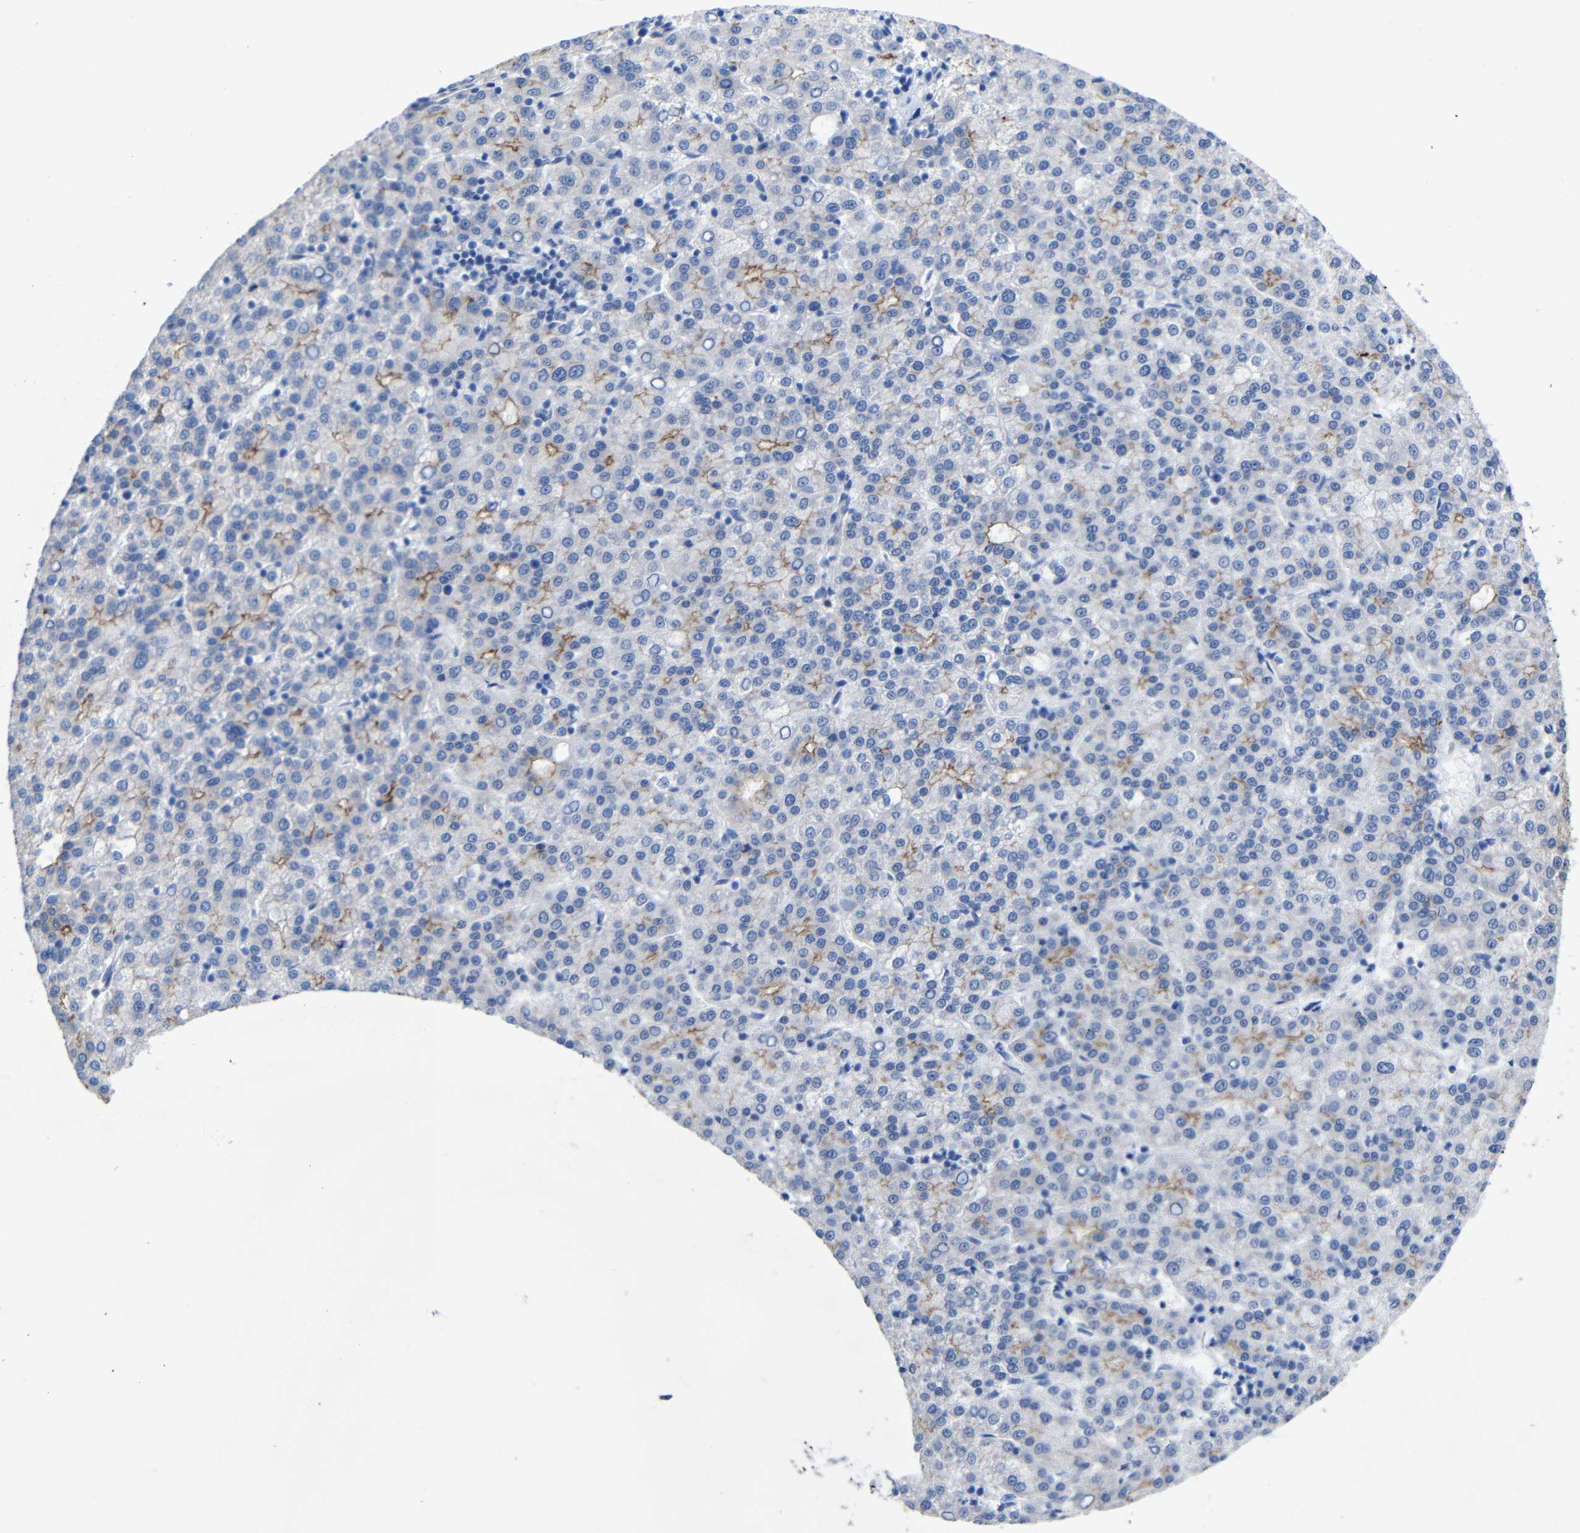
{"staining": {"intensity": "moderate", "quantity": "<25%", "location": "cytoplasmic/membranous"}, "tissue": "liver cancer", "cell_type": "Tumor cells", "image_type": "cancer", "snomed": [{"axis": "morphology", "description": "Carcinoma, Hepatocellular, NOS"}, {"axis": "topography", "description": "Liver"}], "caption": "High-magnification brightfield microscopy of hepatocellular carcinoma (liver) stained with DAB (brown) and counterstained with hematoxylin (blue). tumor cells exhibit moderate cytoplasmic/membranous staining is seen in approximately<25% of cells.", "gene": "CGNL1", "patient": {"sex": "female", "age": 58}}